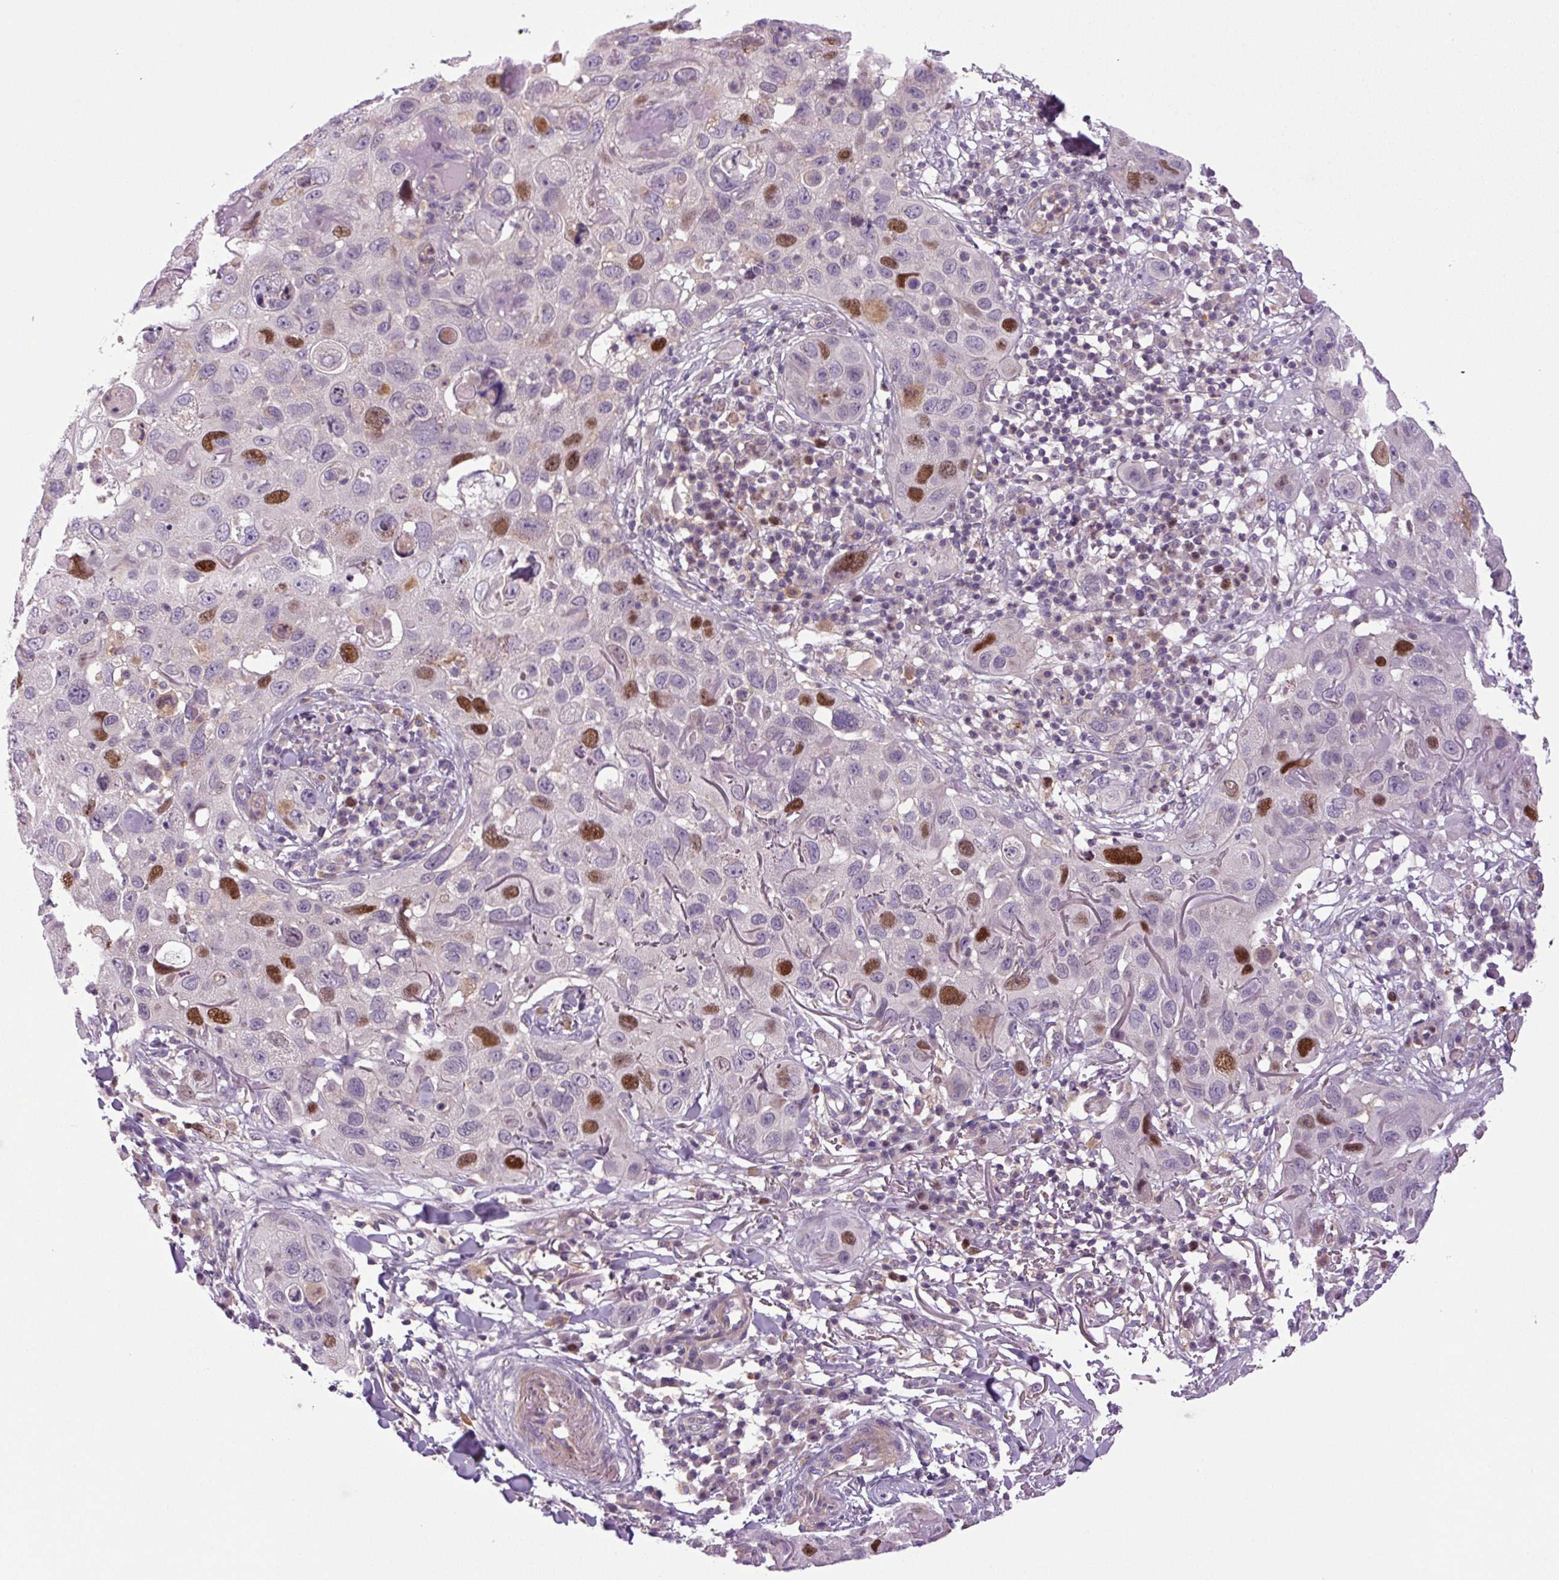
{"staining": {"intensity": "strong", "quantity": "<25%", "location": "nuclear"}, "tissue": "skin cancer", "cell_type": "Tumor cells", "image_type": "cancer", "snomed": [{"axis": "morphology", "description": "Squamous cell carcinoma in situ, NOS"}, {"axis": "morphology", "description": "Squamous cell carcinoma, NOS"}, {"axis": "topography", "description": "Skin"}], "caption": "Strong nuclear protein positivity is appreciated in about <25% of tumor cells in skin squamous cell carcinoma.", "gene": "KIFC1", "patient": {"sex": "male", "age": 93}}